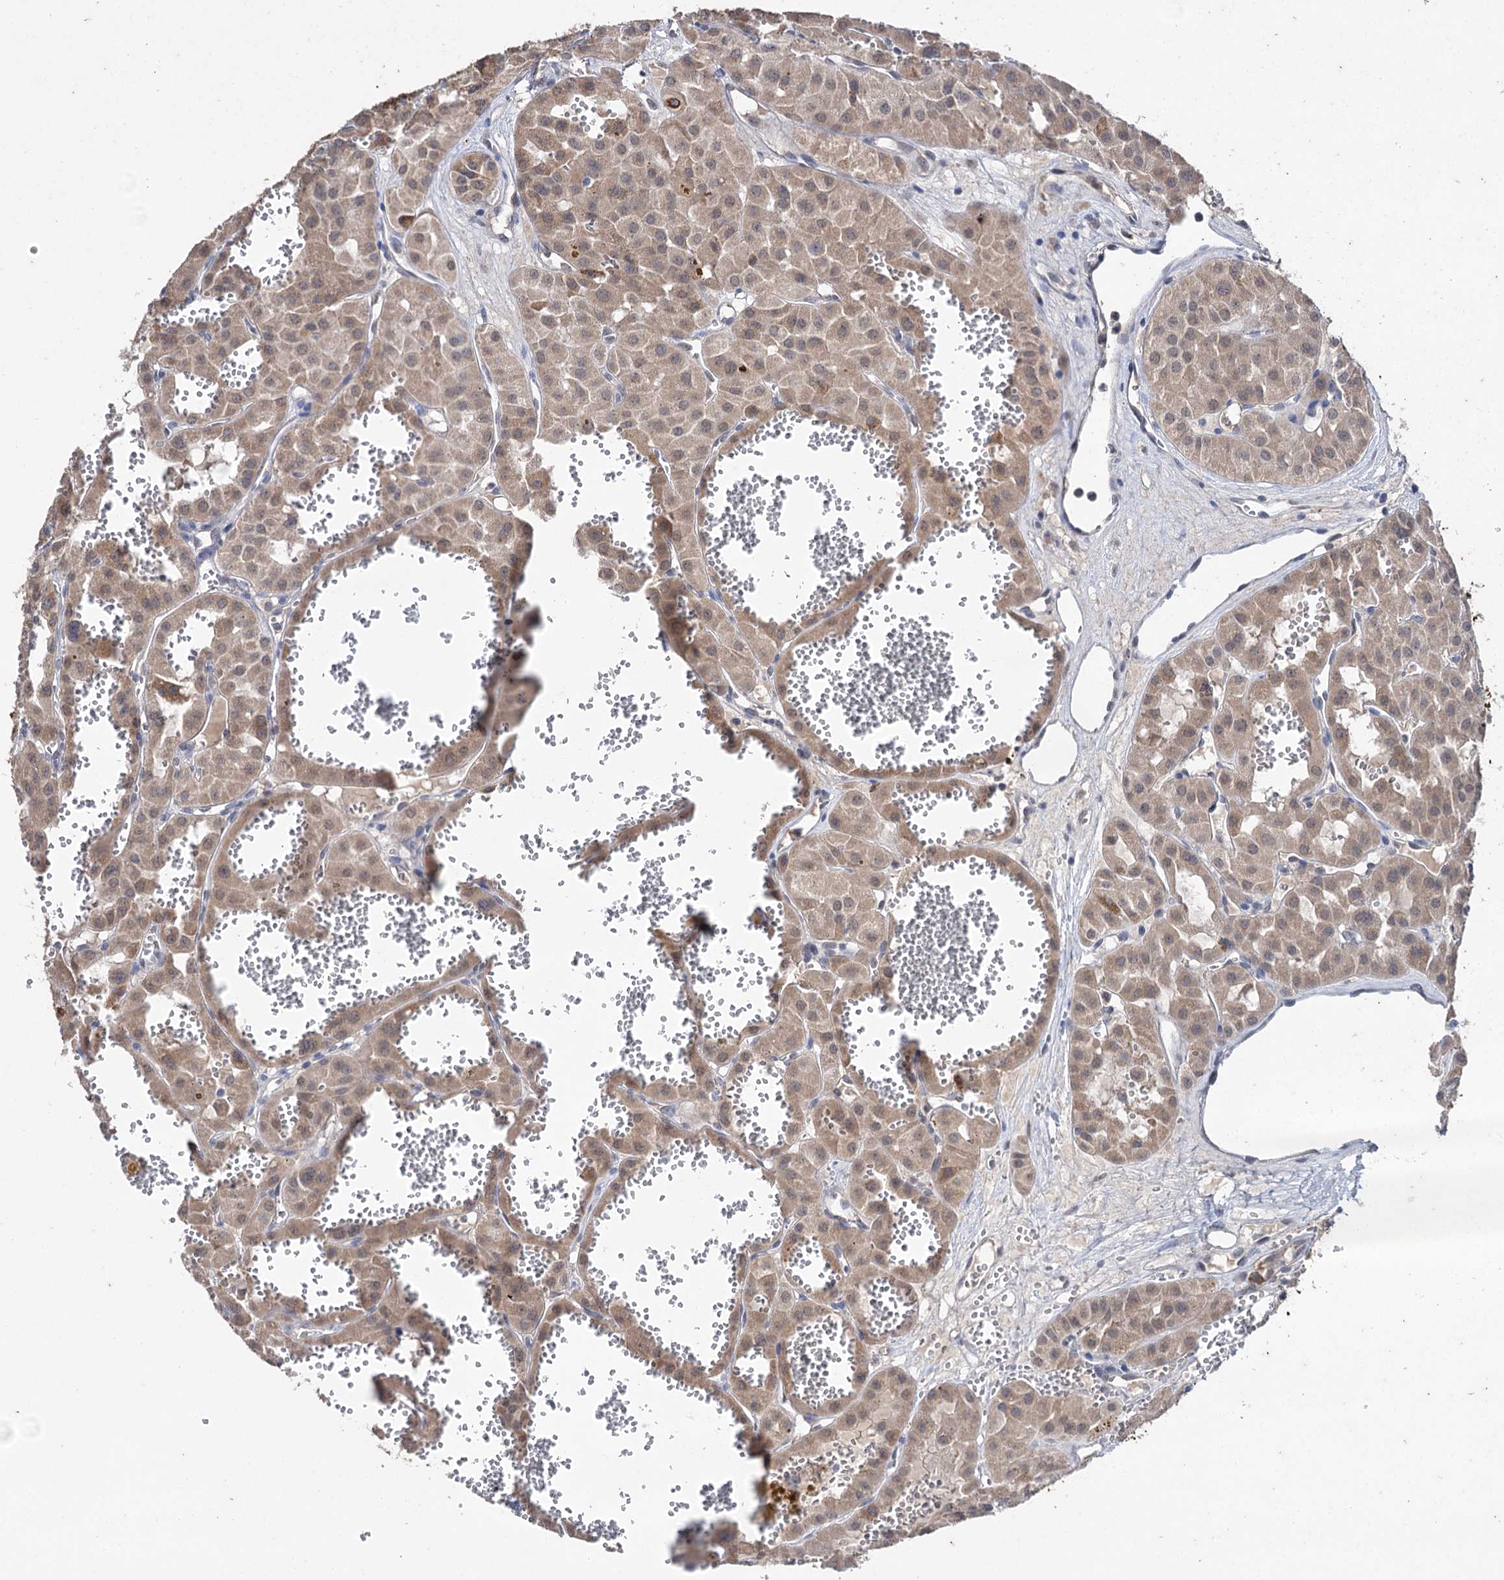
{"staining": {"intensity": "moderate", "quantity": ">75%", "location": "cytoplasmic/membranous"}, "tissue": "renal cancer", "cell_type": "Tumor cells", "image_type": "cancer", "snomed": [{"axis": "morphology", "description": "Carcinoma, NOS"}, {"axis": "topography", "description": "Kidney"}], "caption": "Renal carcinoma stained for a protein (brown) displays moderate cytoplasmic/membranous positive expression in approximately >75% of tumor cells.", "gene": "CLPB", "patient": {"sex": "female", "age": 75}}